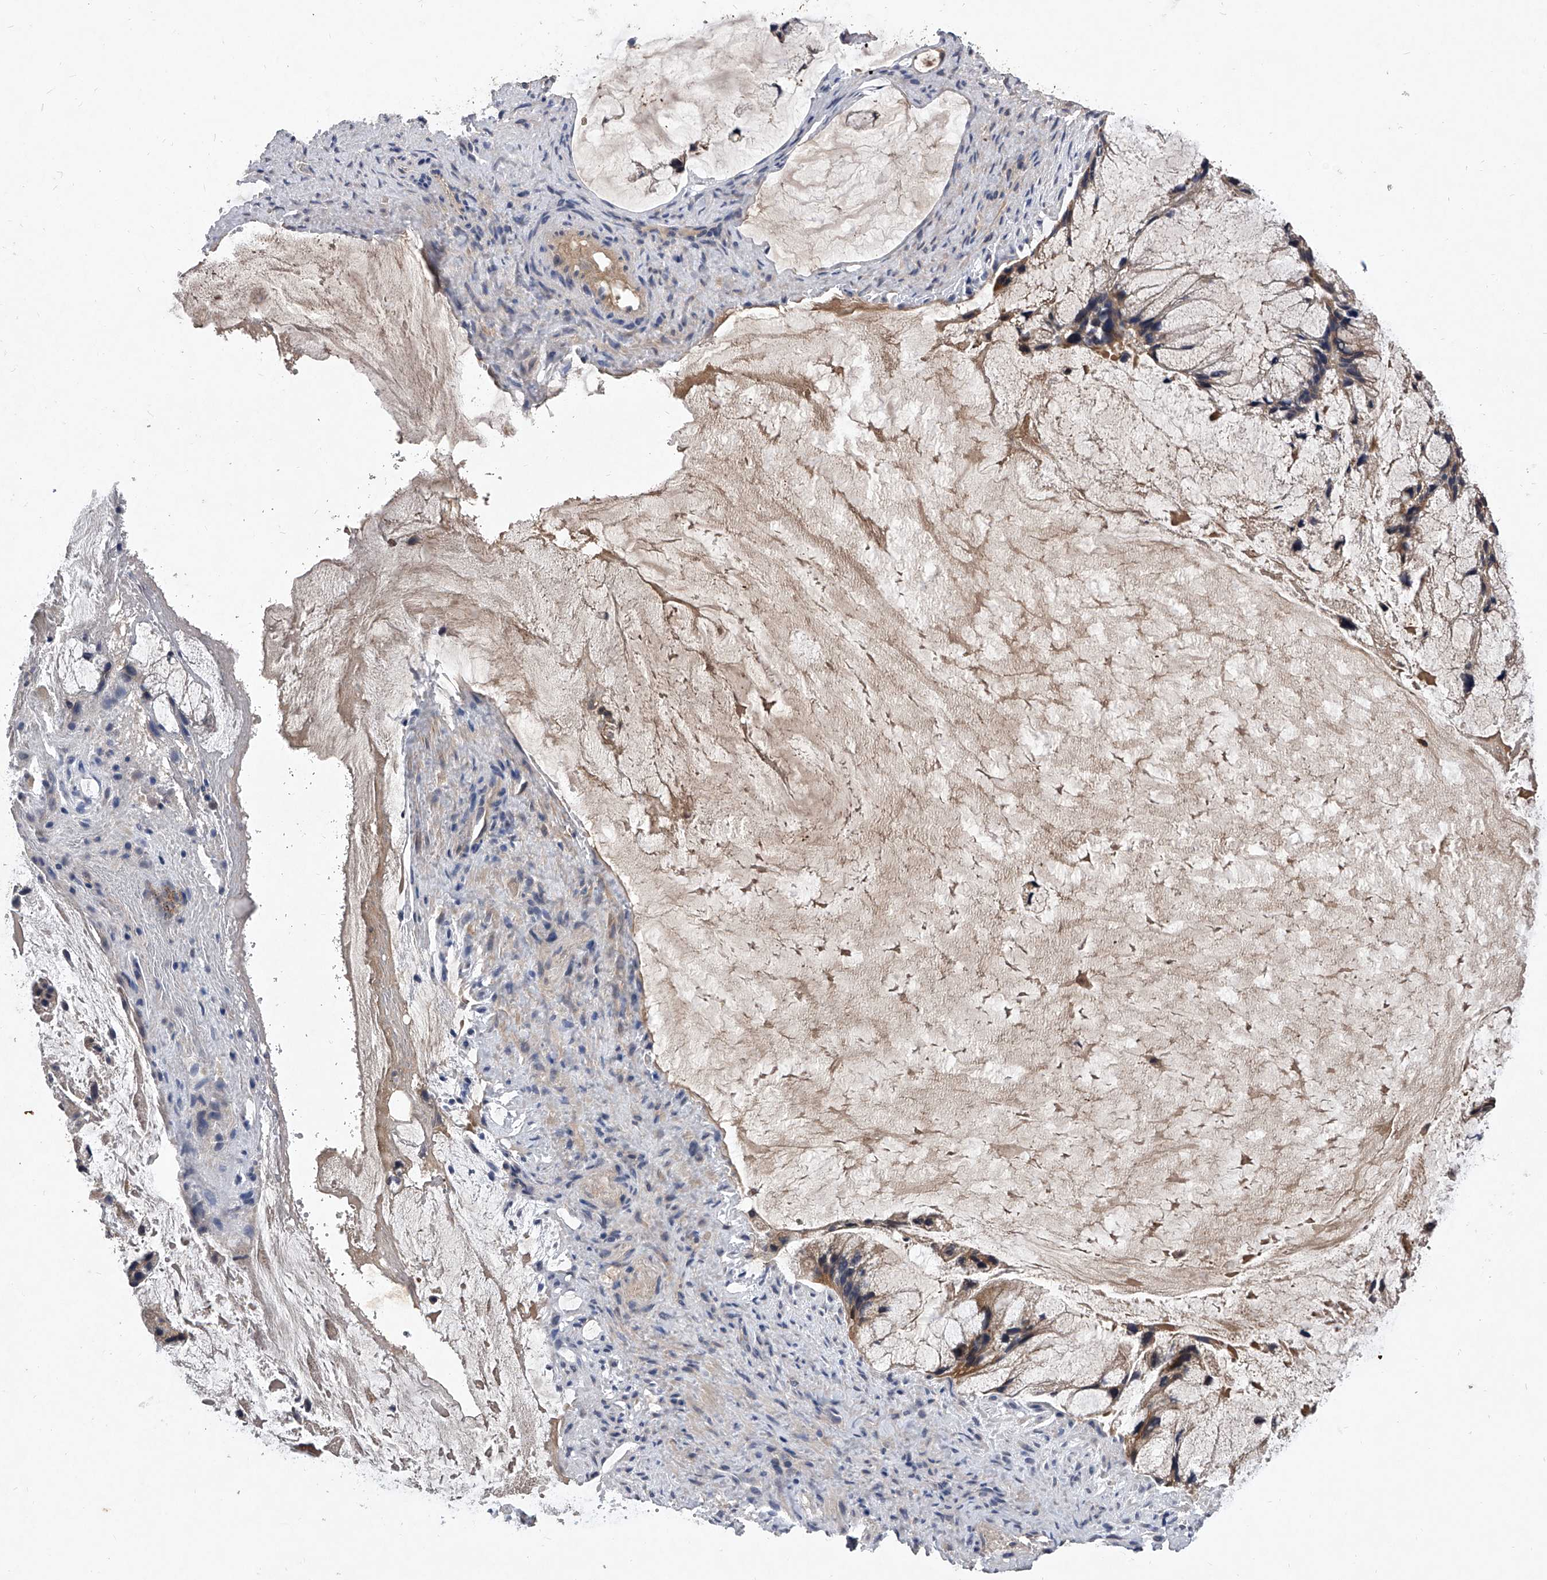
{"staining": {"intensity": "moderate", "quantity": ">75%", "location": "cytoplasmic/membranous"}, "tissue": "ovarian cancer", "cell_type": "Tumor cells", "image_type": "cancer", "snomed": [{"axis": "morphology", "description": "Cystadenocarcinoma, mucinous, NOS"}, {"axis": "topography", "description": "Ovary"}], "caption": "Immunohistochemical staining of human ovarian mucinous cystadenocarcinoma displays medium levels of moderate cytoplasmic/membranous expression in about >75% of tumor cells.", "gene": "C5", "patient": {"sex": "female", "age": 37}}